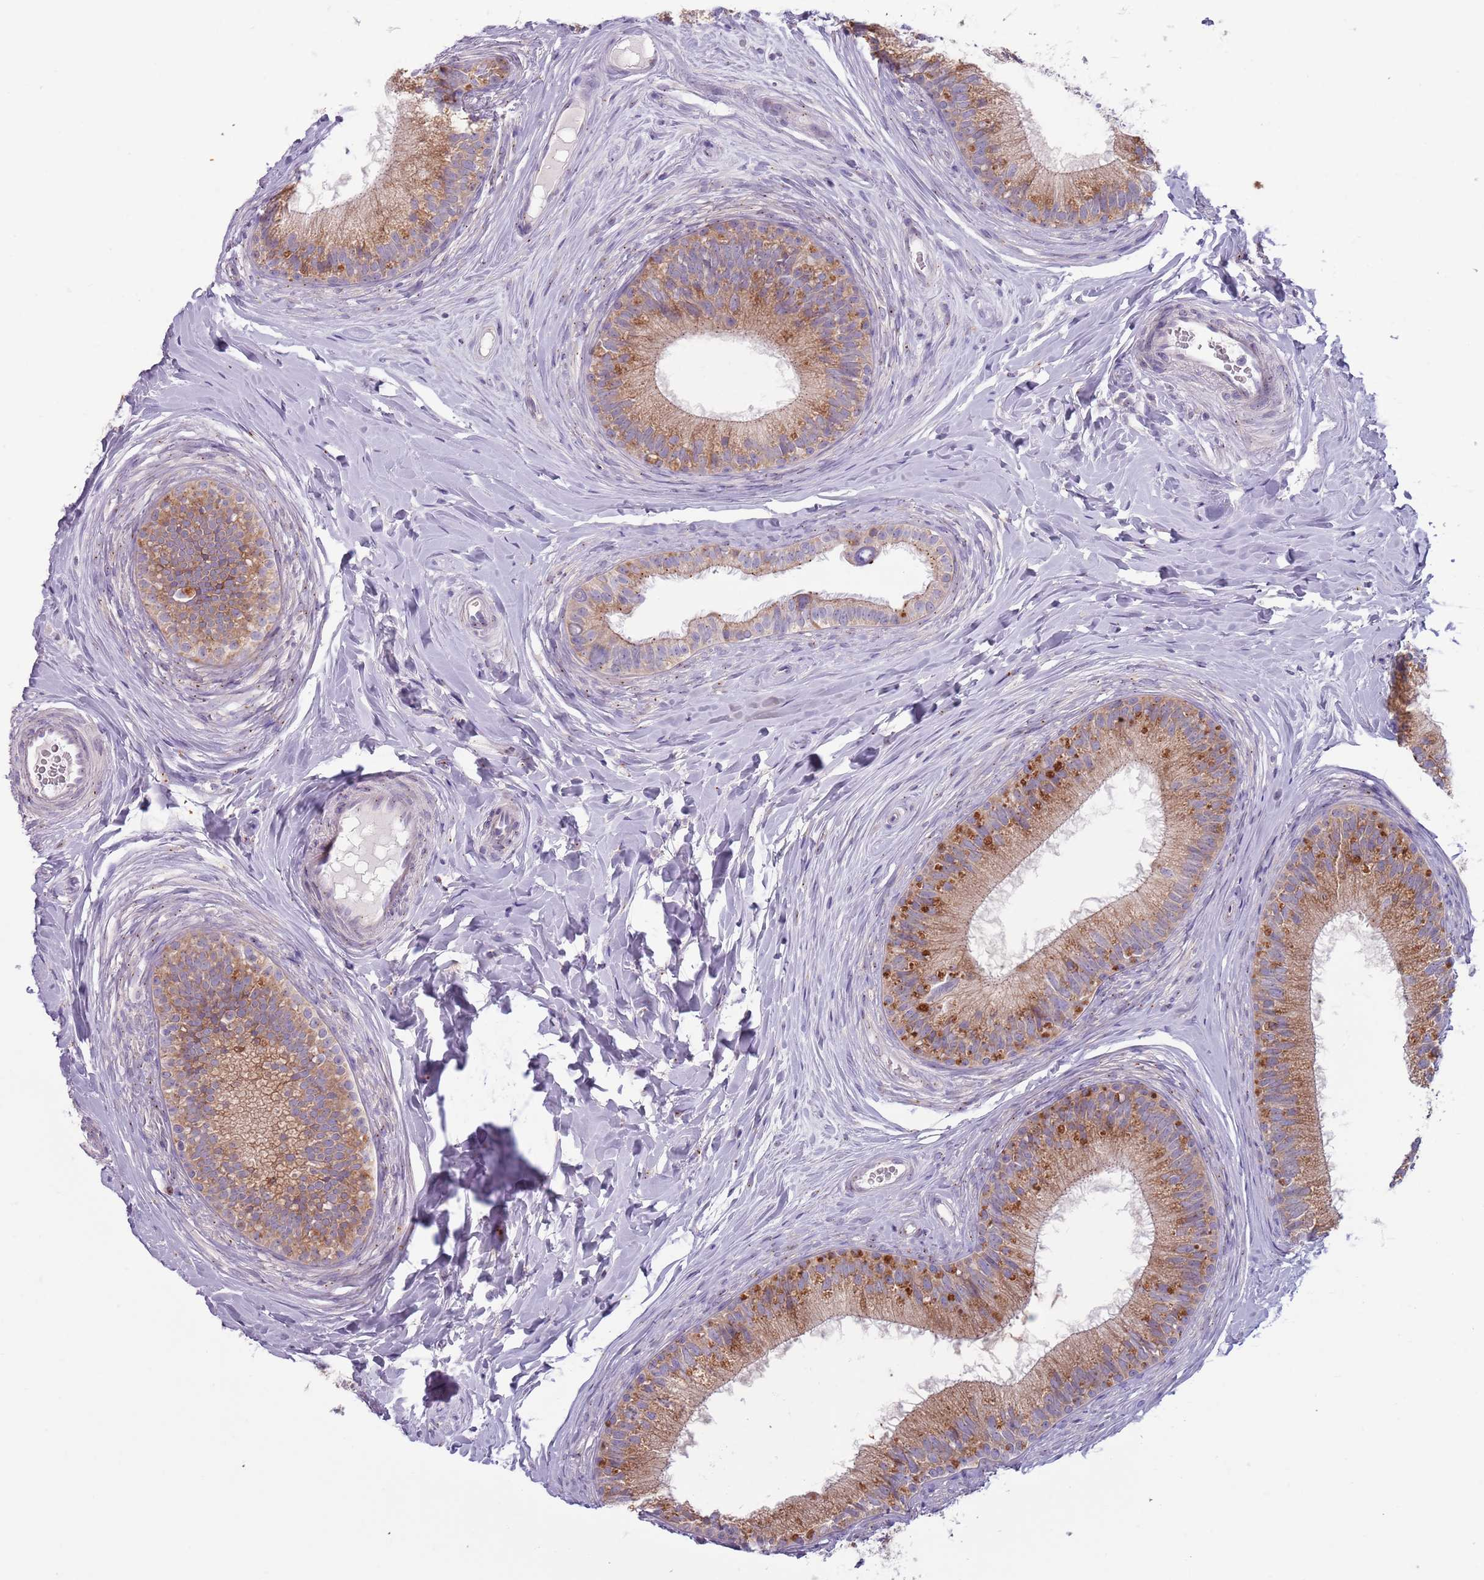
{"staining": {"intensity": "moderate", "quantity": "25%-75%", "location": "cytoplasmic/membranous"}, "tissue": "epididymis", "cell_type": "Glandular cells", "image_type": "normal", "snomed": [{"axis": "morphology", "description": "Normal tissue, NOS"}, {"axis": "topography", "description": "Epididymis"}], "caption": "IHC (DAB) staining of benign epididymis reveals moderate cytoplasmic/membranous protein staining in about 25%-75% of glandular cells.", "gene": "LTB", "patient": {"sex": "male", "age": 33}}